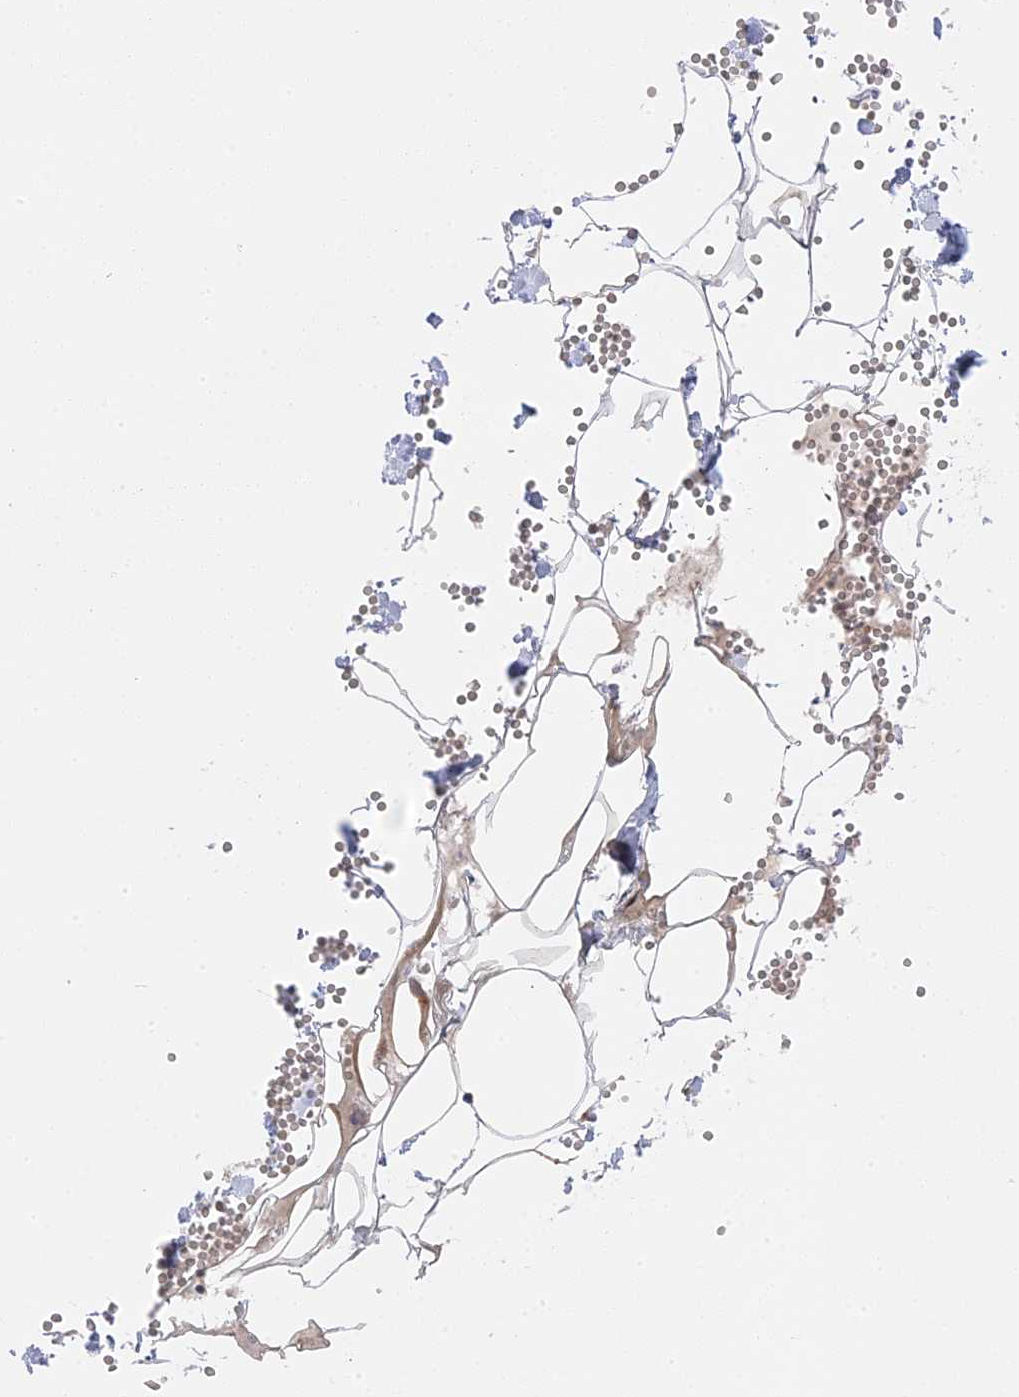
{"staining": {"intensity": "weak", "quantity": ">75%", "location": "cytoplasmic/membranous"}, "tissue": "adipose tissue", "cell_type": "Adipocytes", "image_type": "normal", "snomed": [{"axis": "morphology", "description": "Normal tissue, NOS"}, {"axis": "topography", "description": "Gallbladder"}, {"axis": "topography", "description": "Peripheral nerve tissue"}], "caption": "A brown stain labels weak cytoplasmic/membranous expression of a protein in adipocytes of normal adipose tissue. (DAB (3,3'-diaminobenzidine) IHC with brightfield microscopy, high magnification).", "gene": "CCDC85A", "patient": {"sex": "male", "age": 38}}